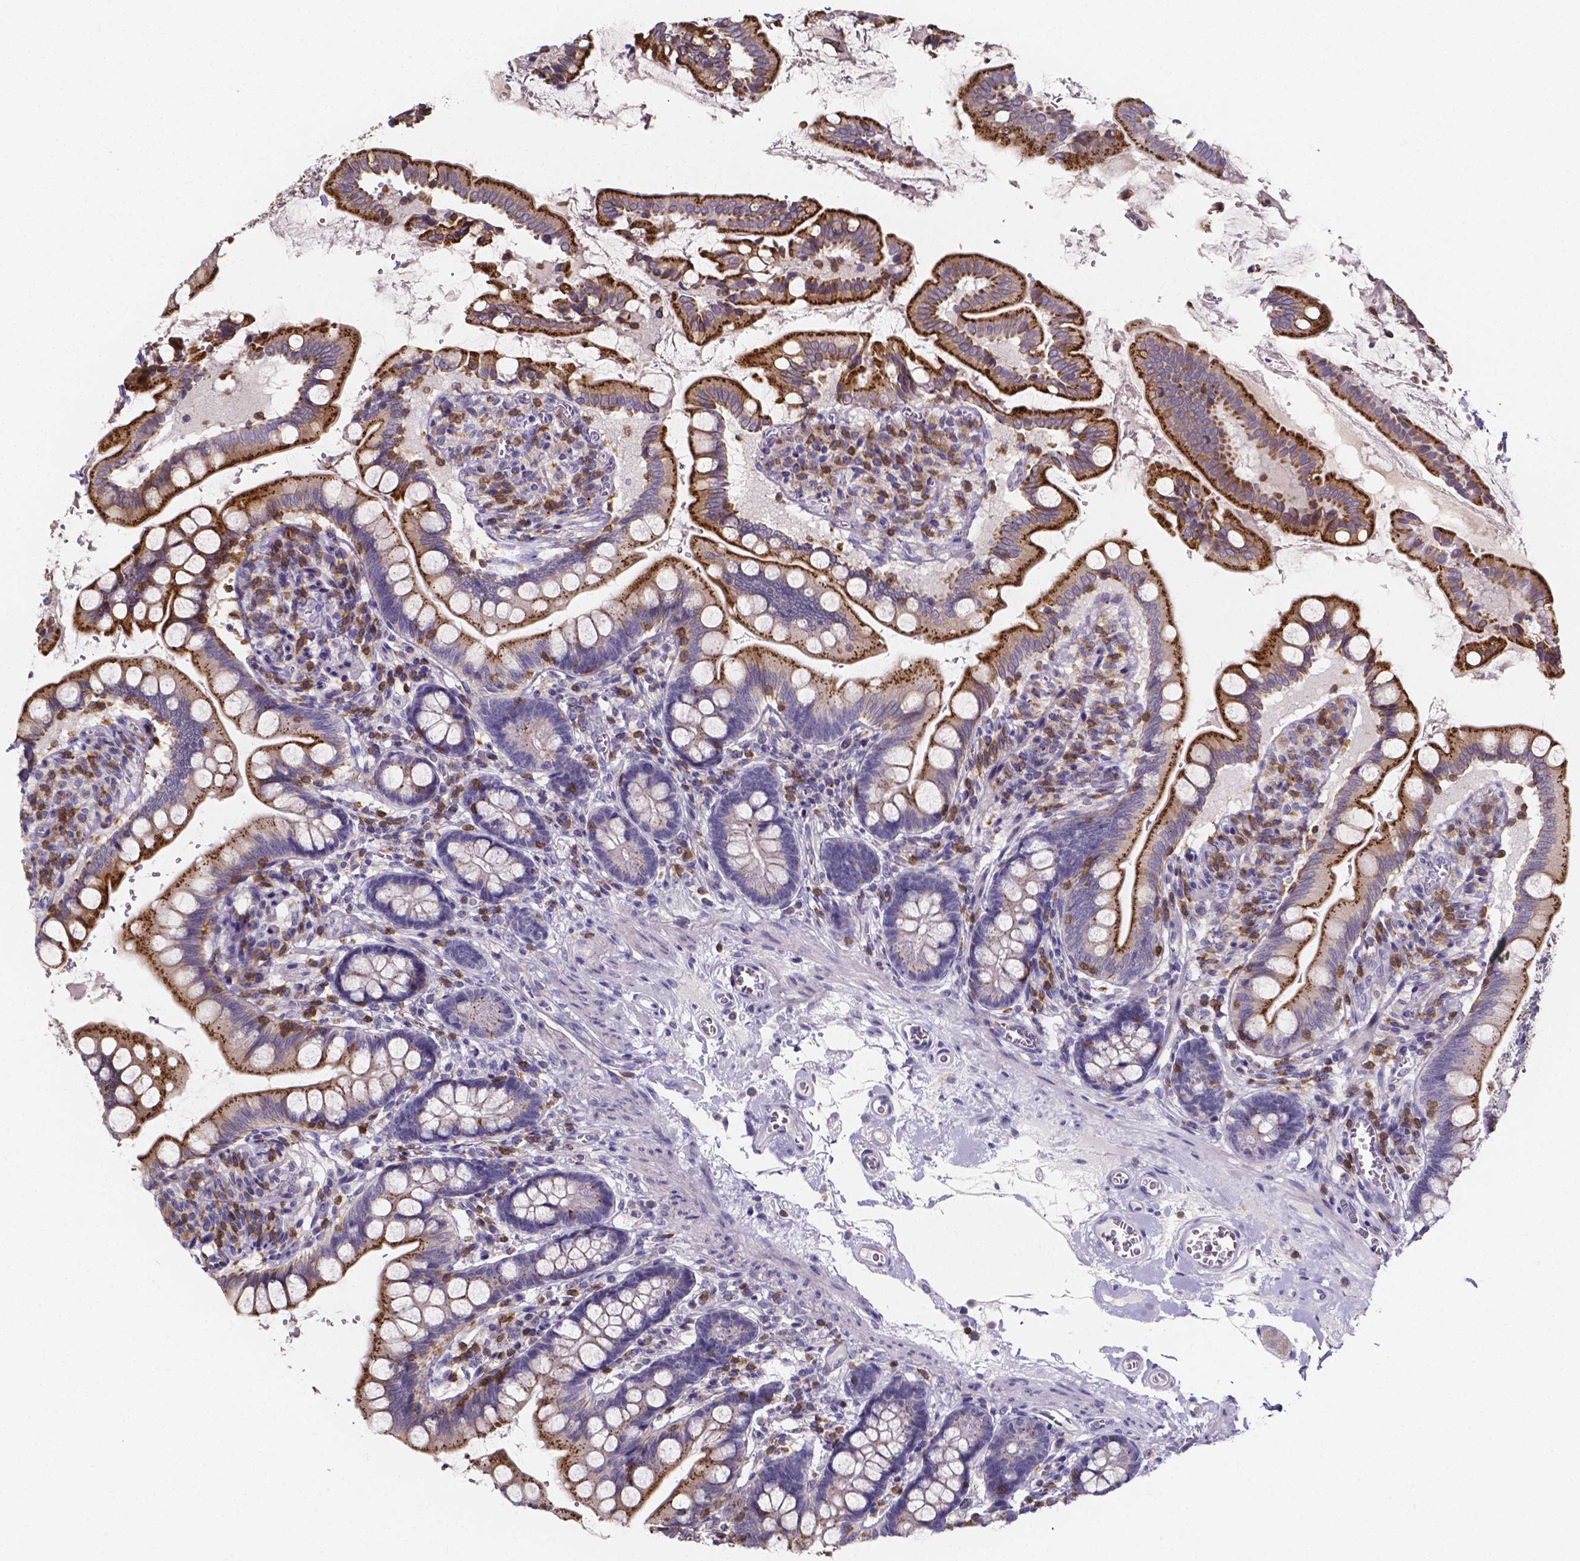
{"staining": {"intensity": "strong", "quantity": "25%-75%", "location": "cytoplasmic/membranous"}, "tissue": "small intestine", "cell_type": "Glandular cells", "image_type": "normal", "snomed": [{"axis": "morphology", "description": "Normal tissue, NOS"}, {"axis": "topography", "description": "Small intestine"}], "caption": "Glandular cells show high levels of strong cytoplasmic/membranous expression in about 25%-75% of cells in unremarkable small intestine.", "gene": "THEMIS", "patient": {"sex": "female", "age": 56}}